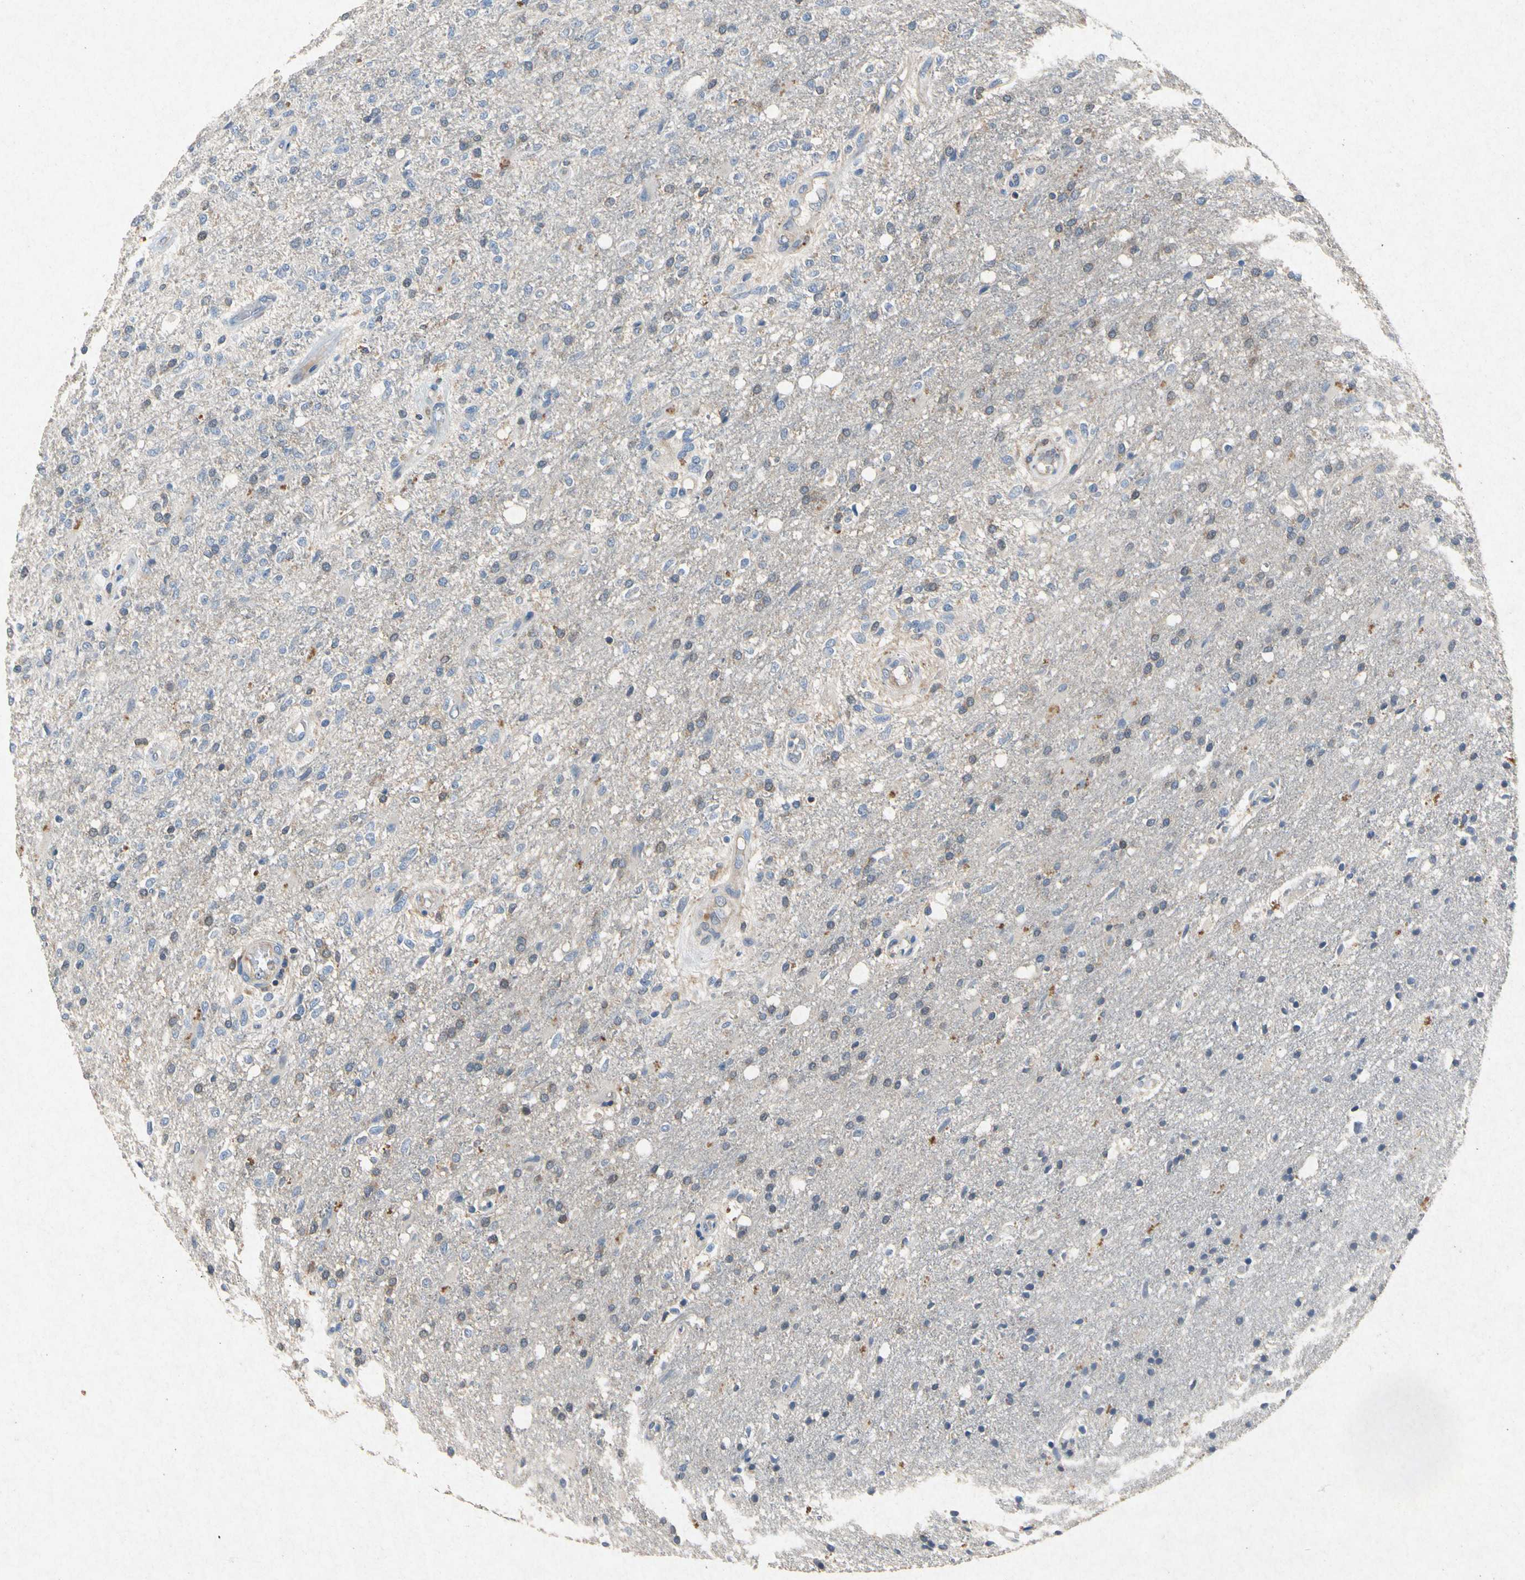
{"staining": {"intensity": "weak", "quantity": "<25%", "location": "cytoplasmic/membranous"}, "tissue": "glioma", "cell_type": "Tumor cells", "image_type": "cancer", "snomed": [{"axis": "morphology", "description": "Normal tissue, NOS"}, {"axis": "morphology", "description": "Glioma, malignant, High grade"}, {"axis": "topography", "description": "Cerebral cortex"}], "caption": "IHC photomicrograph of neoplastic tissue: glioma stained with DAB exhibits no significant protein positivity in tumor cells. (Brightfield microscopy of DAB immunohistochemistry at high magnification).", "gene": "RPS6KA1", "patient": {"sex": "male", "age": 77}}